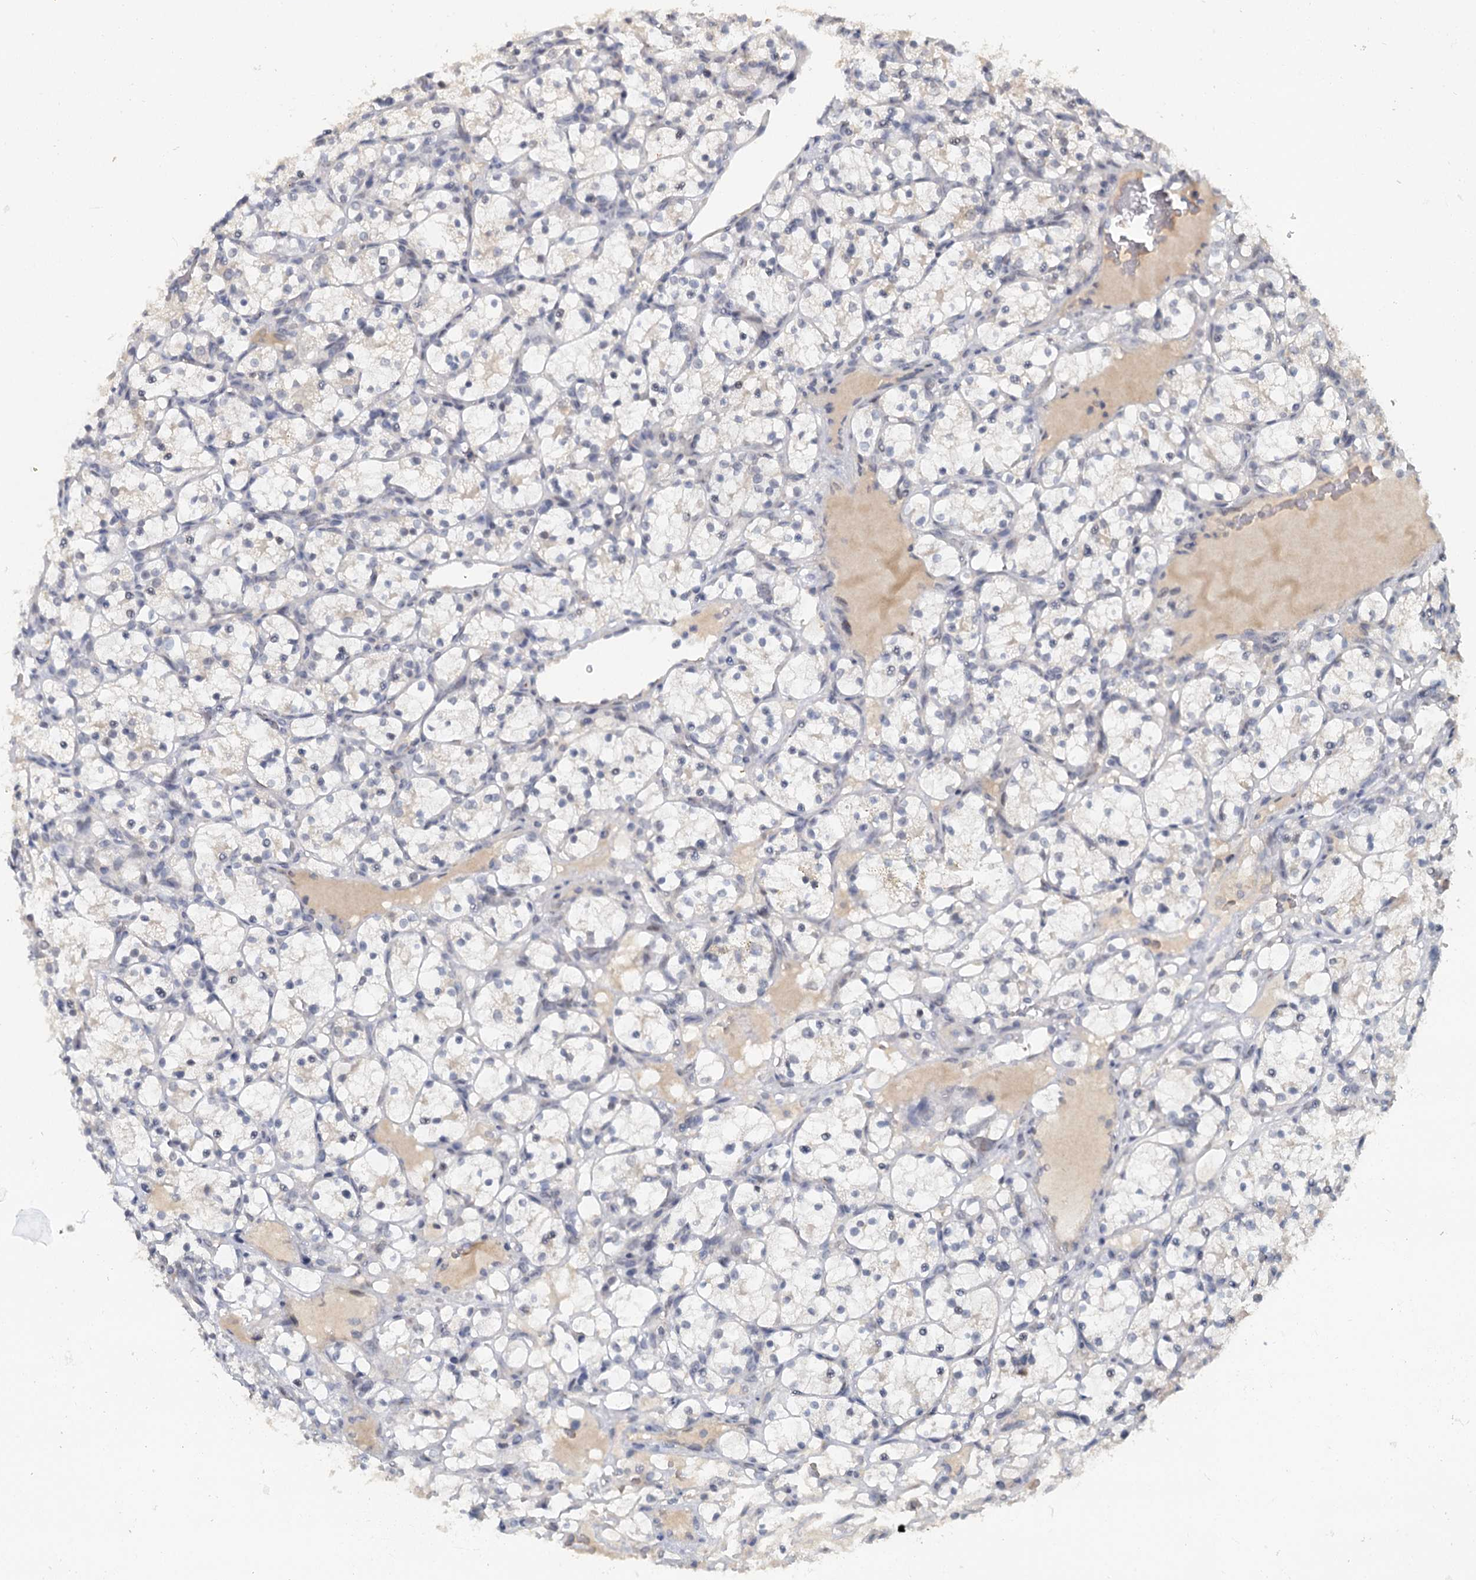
{"staining": {"intensity": "negative", "quantity": "none", "location": "none"}, "tissue": "renal cancer", "cell_type": "Tumor cells", "image_type": "cancer", "snomed": [{"axis": "morphology", "description": "Adenocarcinoma, NOS"}, {"axis": "topography", "description": "Kidney"}], "caption": "Histopathology image shows no significant protein positivity in tumor cells of renal adenocarcinoma.", "gene": "MUCL1", "patient": {"sex": "female", "age": 69}}